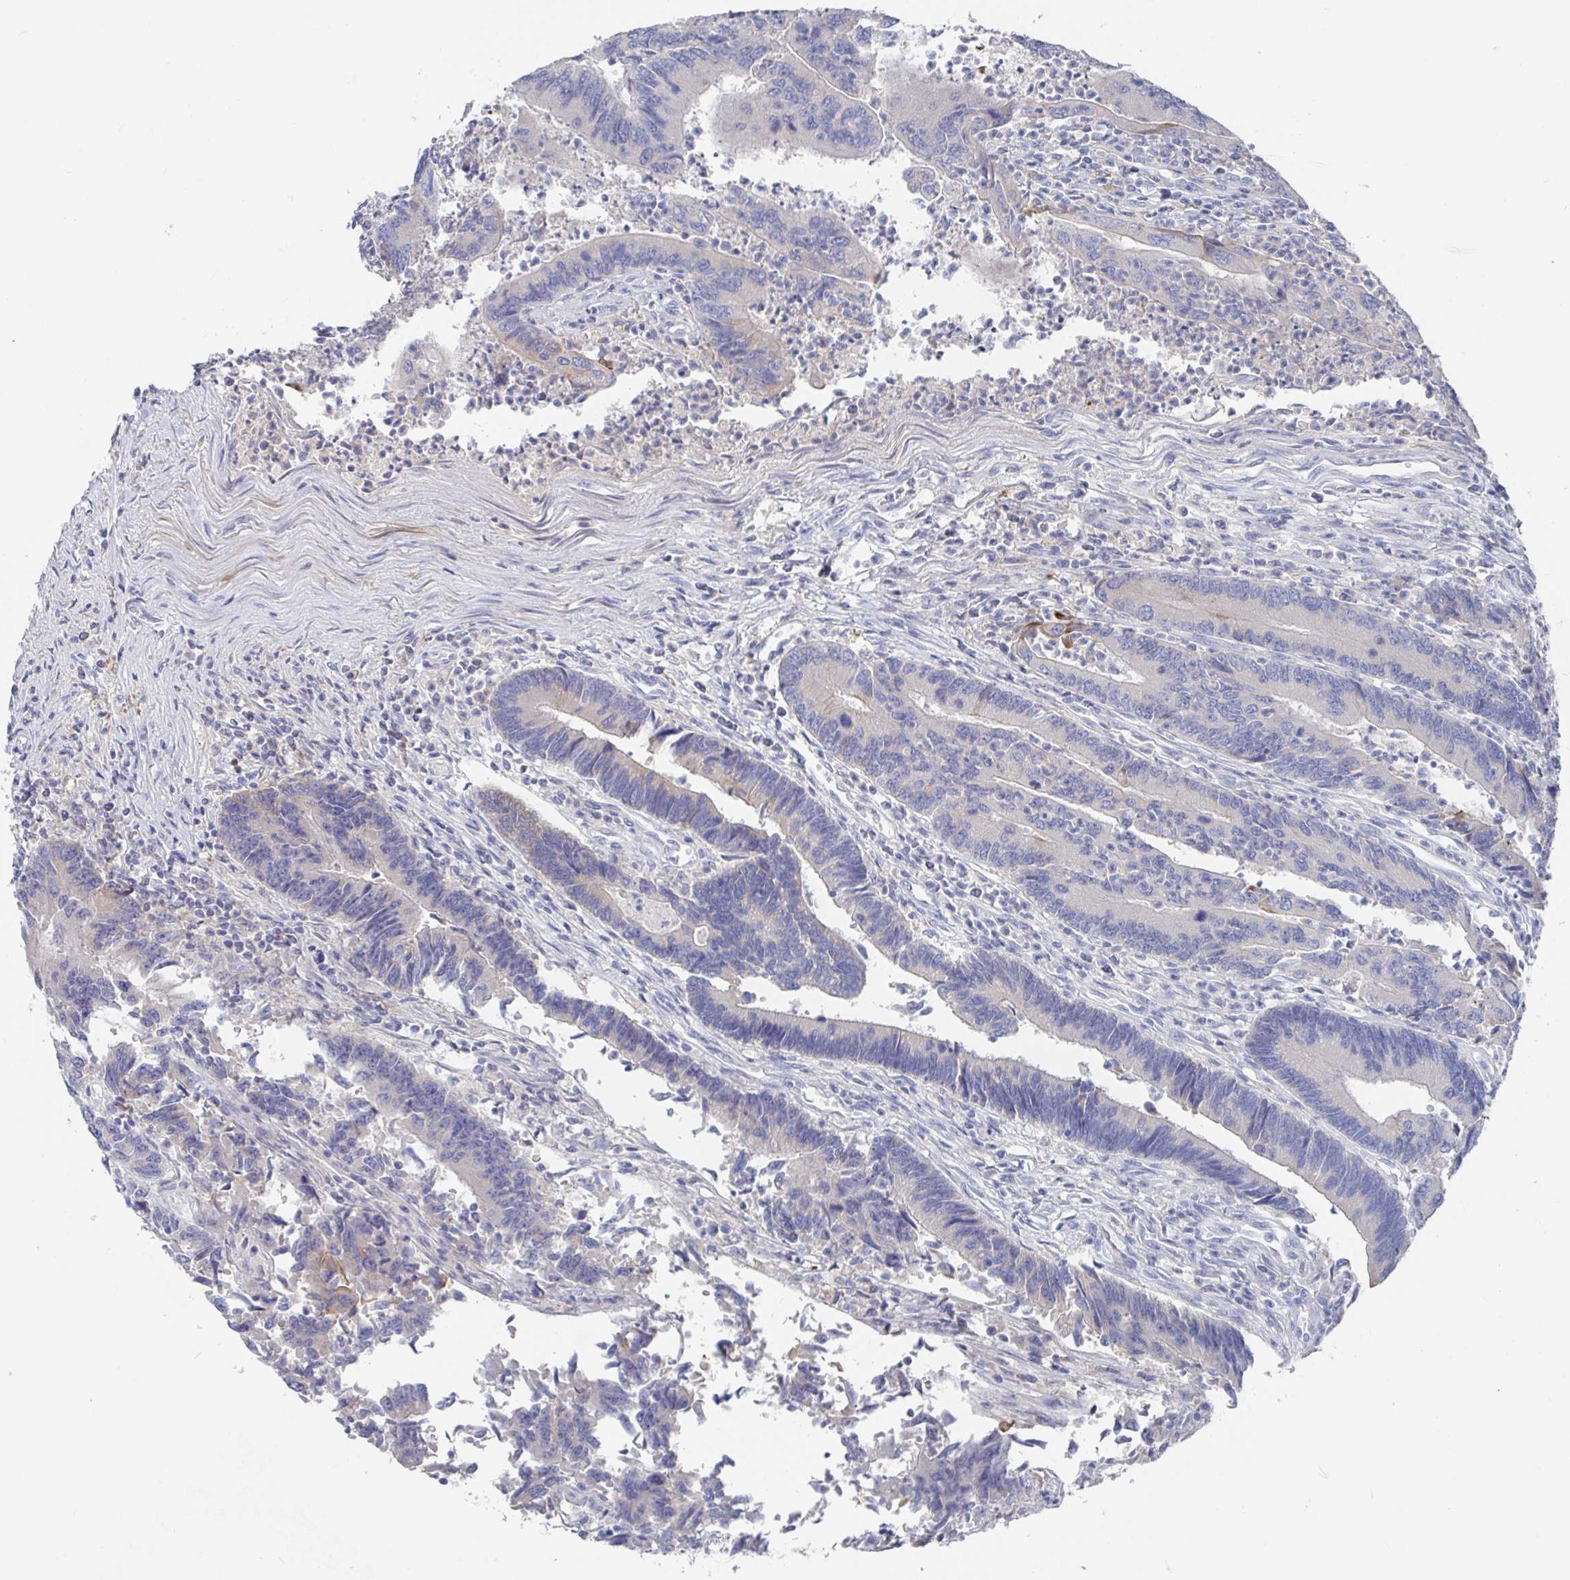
{"staining": {"intensity": "weak", "quantity": "<25%", "location": "cytoplasmic/membranous"}, "tissue": "colorectal cancer", "cell_type": "Tumor cells", "image_type": "cancer", "snomed": [{"axis": "morphology", "description": "Adenocarcinoma, NOS"}, {"axis": "topography", "description": "Colon"}], "caption": "This is an immunohistochemistry (IHC) photomicrograph of human adenocarcinoma (colorectal). There is no positivity in tumor cells.", "gene": "GPR148", "patient": {"sex": "female", "age": 67}}